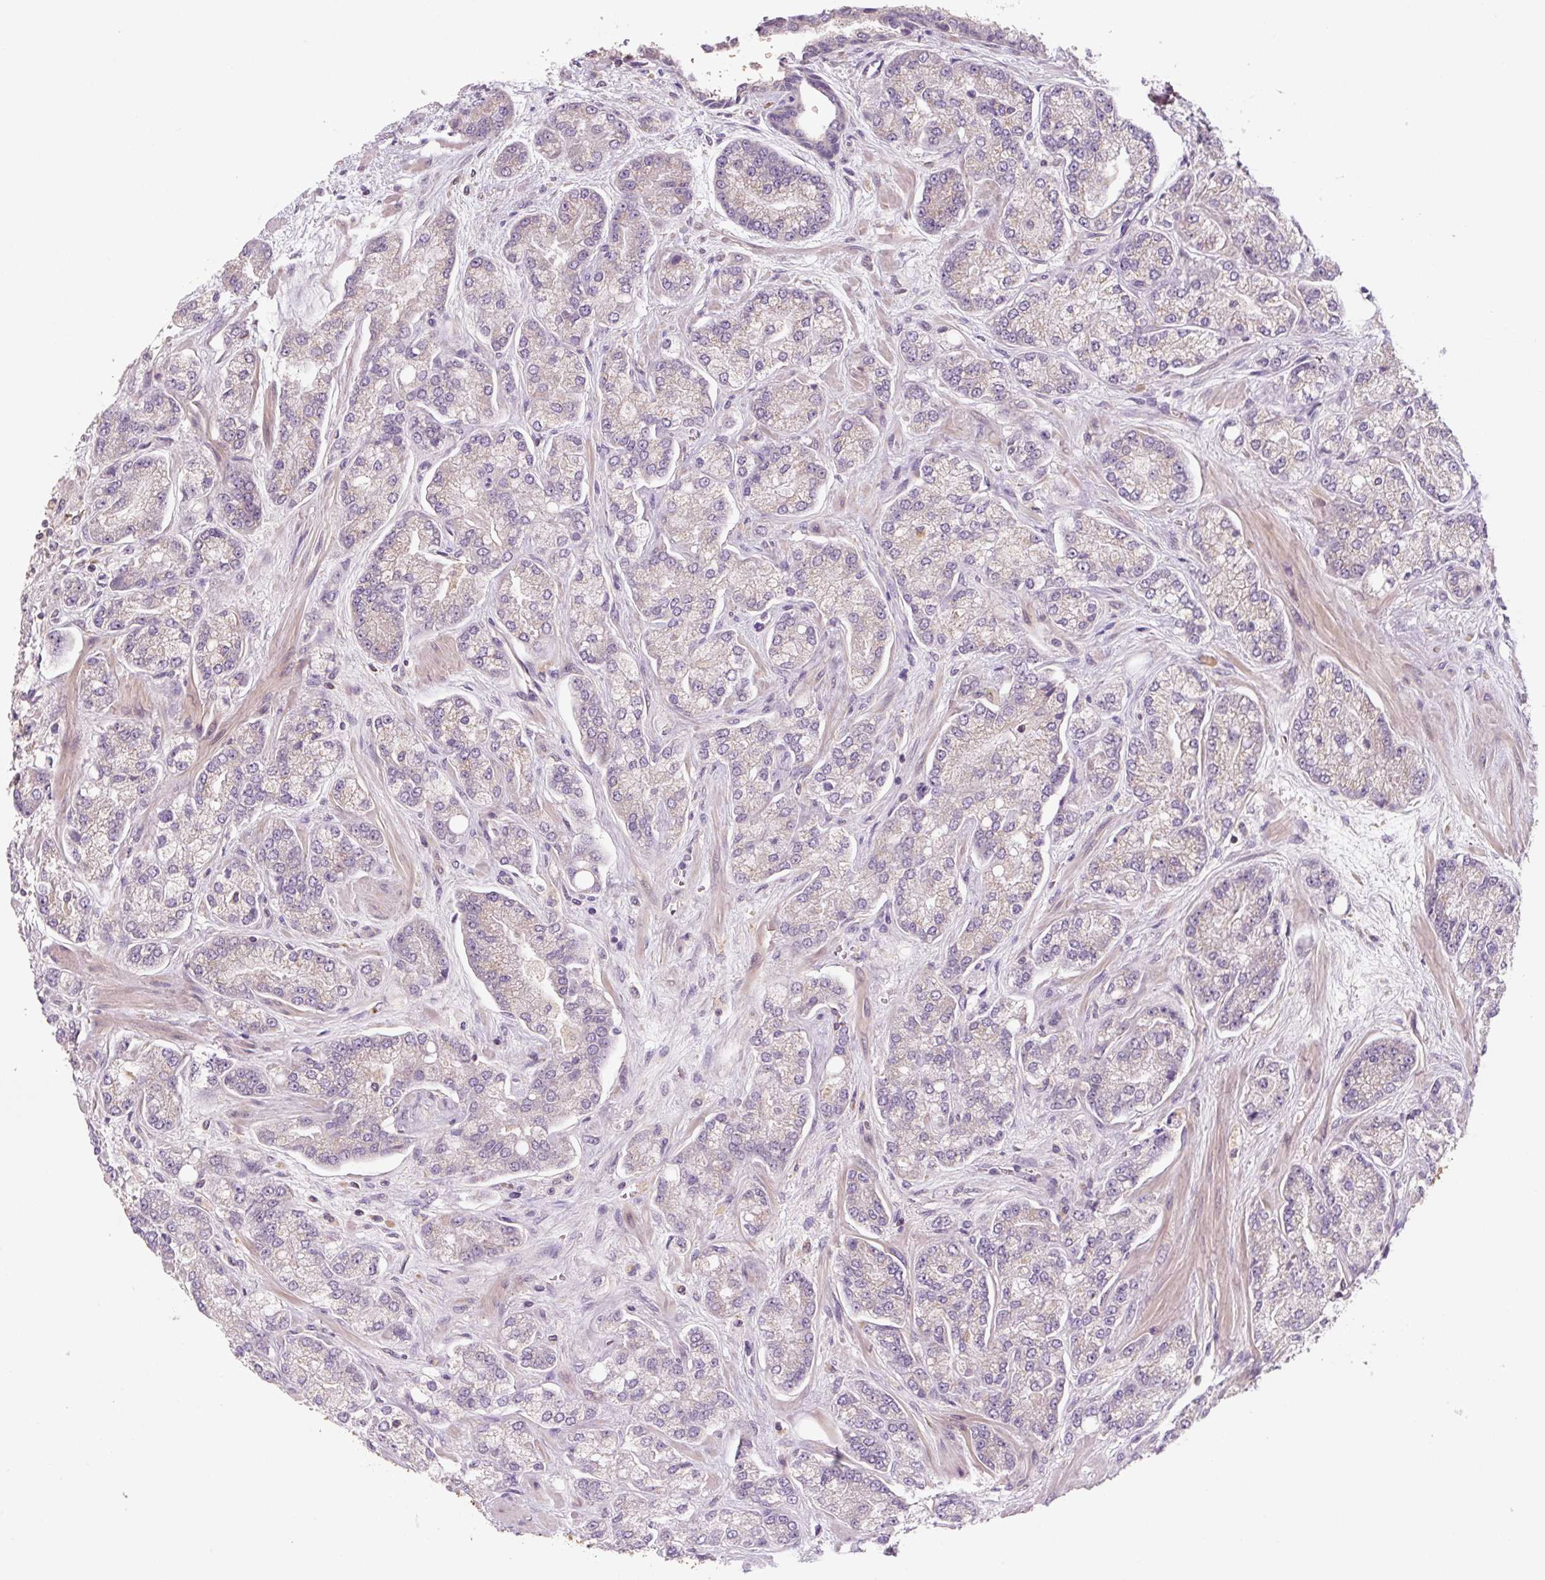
{"staining": {"intensity": "negative", "quantity": "none", "location": "none"}, "tissue": "prostate cancer", "cell_type": "Tumor cells", "image_type": "cancer", "snomed": [{"axis": "morphology", "description": "Adenocarcinoma, High grade"}, {"axis": "topography", "description": "Prostate"}], "caption": "High power microscopy image of an immunohistochemistry (IHC) micrograph of adenocarcinoma (high-grade) (prostate), revealing no significant expression in tumor cells. (DAB (3,3'-diaminobenzidine) immunohistochemistry (IHC) visualized using brightfield microscopy, high magnification).", "gene": "C2orf73", "patient": {"sex": "male", "age": 68}}